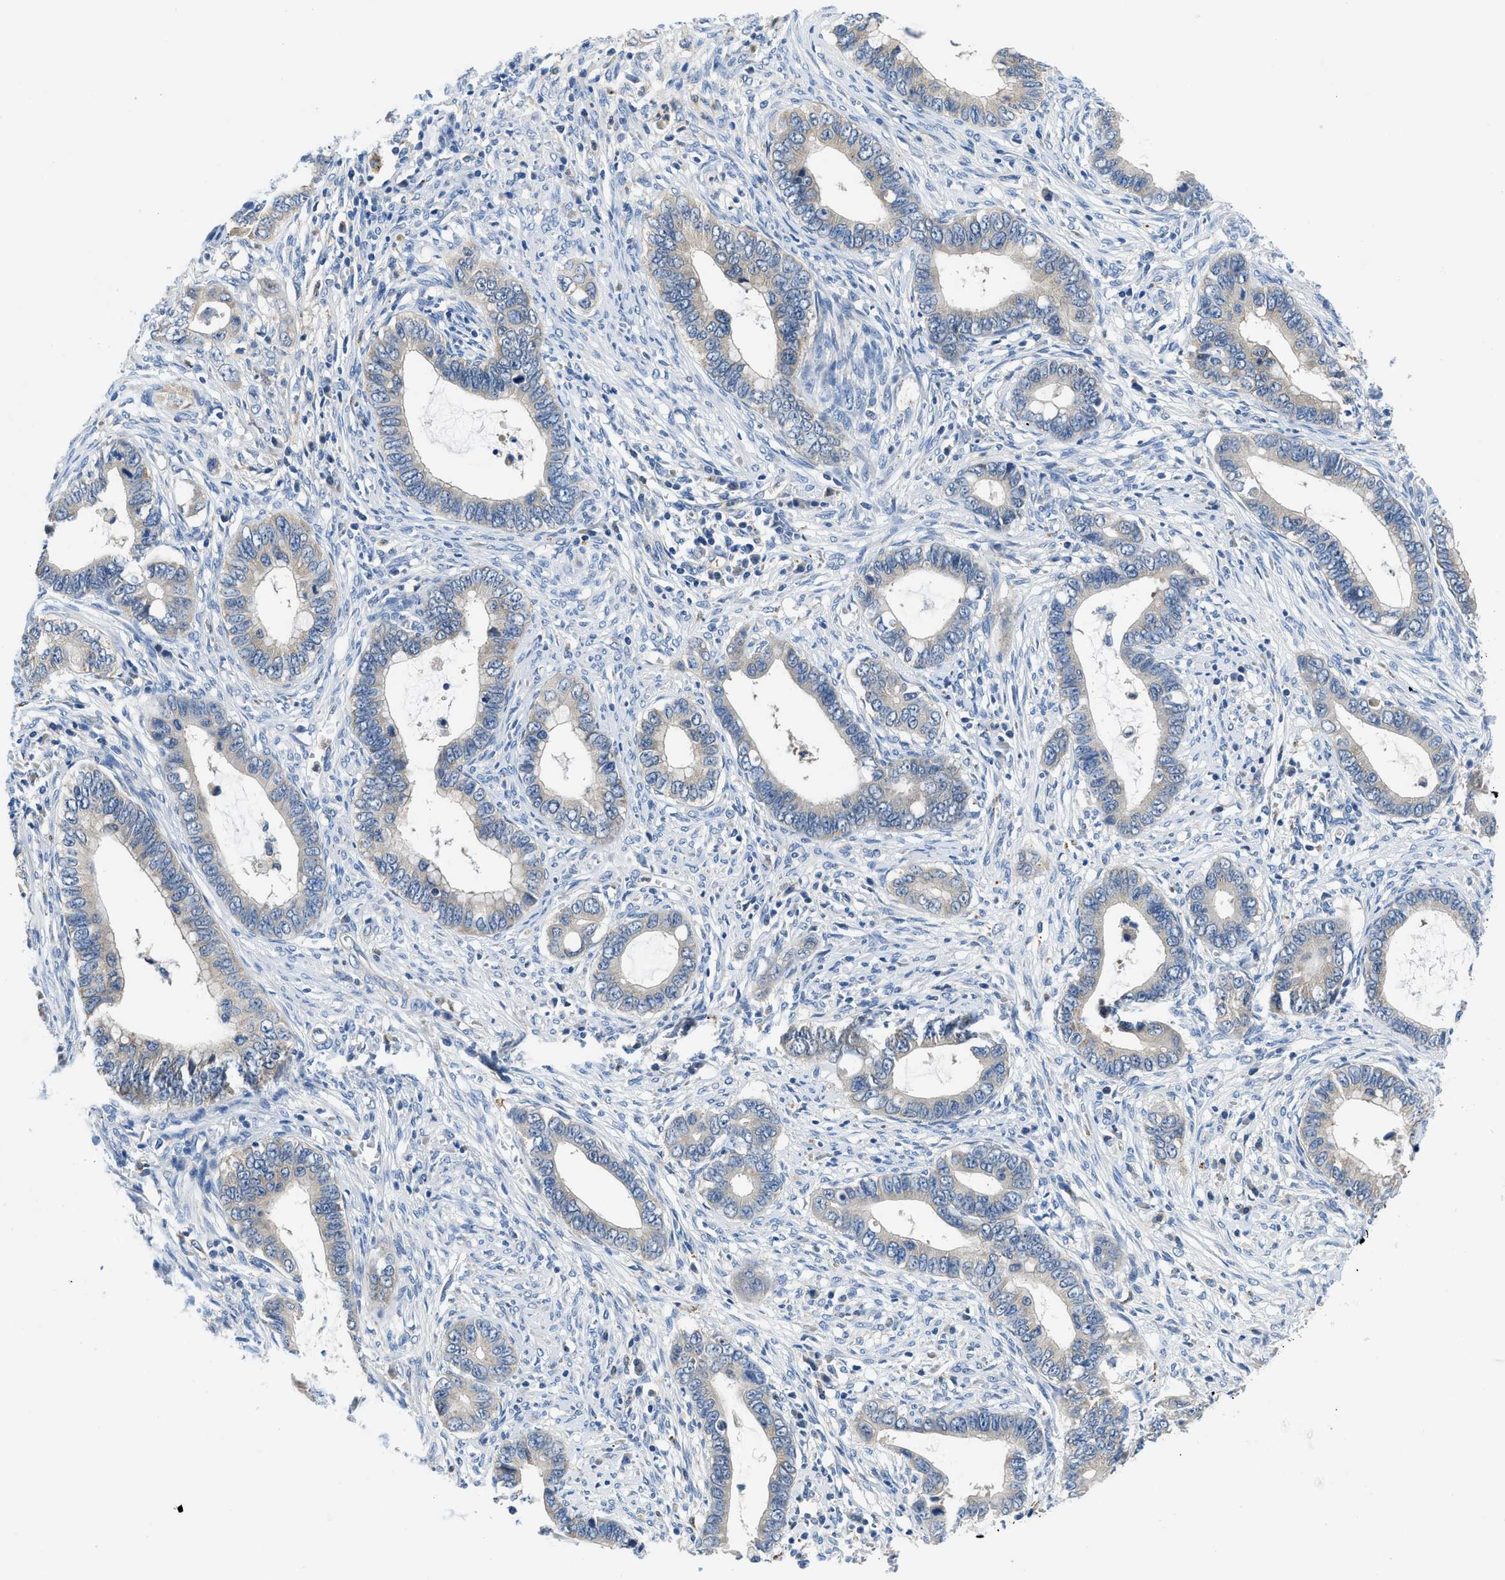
{"staining": {"intensity": "negative", "quantity": "none", "location": "none"}, "tissue": "cervical cancer", "cell_type": "Tumor cells", "image_type": "cancer", "snomed": [{"axis": "morphology", "description": "Adenocarcinoma, NOS"}, {"axis": "topography", "description": "Cervix"}], "caption": "DAB immunohistochemical staining of human cervical adenocarcinoma displays no significant staining in tumor cells. (Brightfield microscopy of DAB immunohistochemistry at high magnification).", "gene": "ADGRE3", "patient": {"sex": "female", "age": 44}}